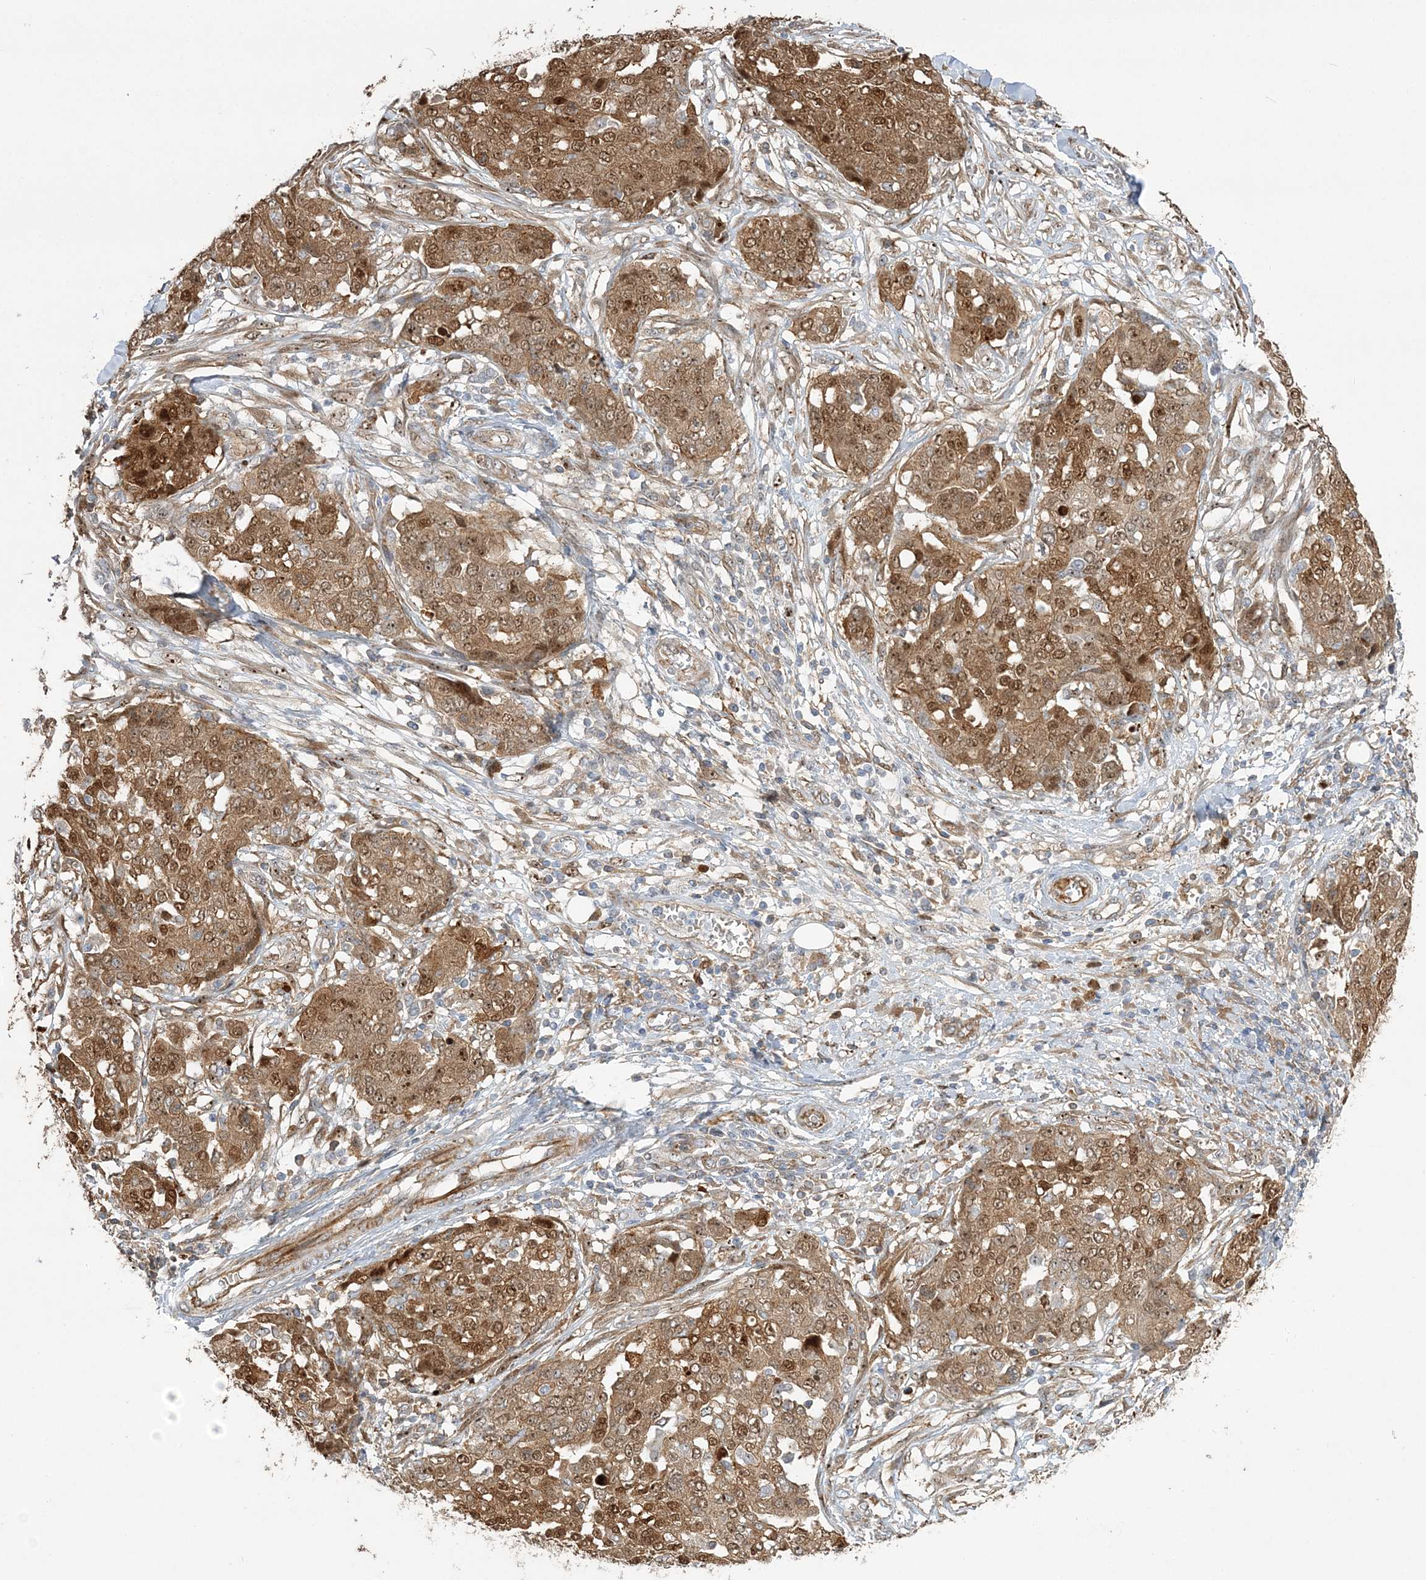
{"staining": {"intensity": "moderate", "quantity": ">75%", "location": "cytoplasmic/membranous,nuclear"}, "tissue": "ovarian cancer", "cell_type": "Tumor cells", "image_type": "cancer", "snomed": [{"axis": "morphology", "description": "Cystadenocarcinoma, serous, NOS"}, {"axis": "topography", "description": "Soft tissue"}, {"axis": "topography", "description": "Ovary"}], "caption": "Protein staining of ovarian serous cystadenocarcinoma tissue demonstrates moderate cytoplasmic/membranous and nuclear staining in about >75% of tumor cells.", "gene": "NPM3", "patient": {"sex": "female", "age": 57}}